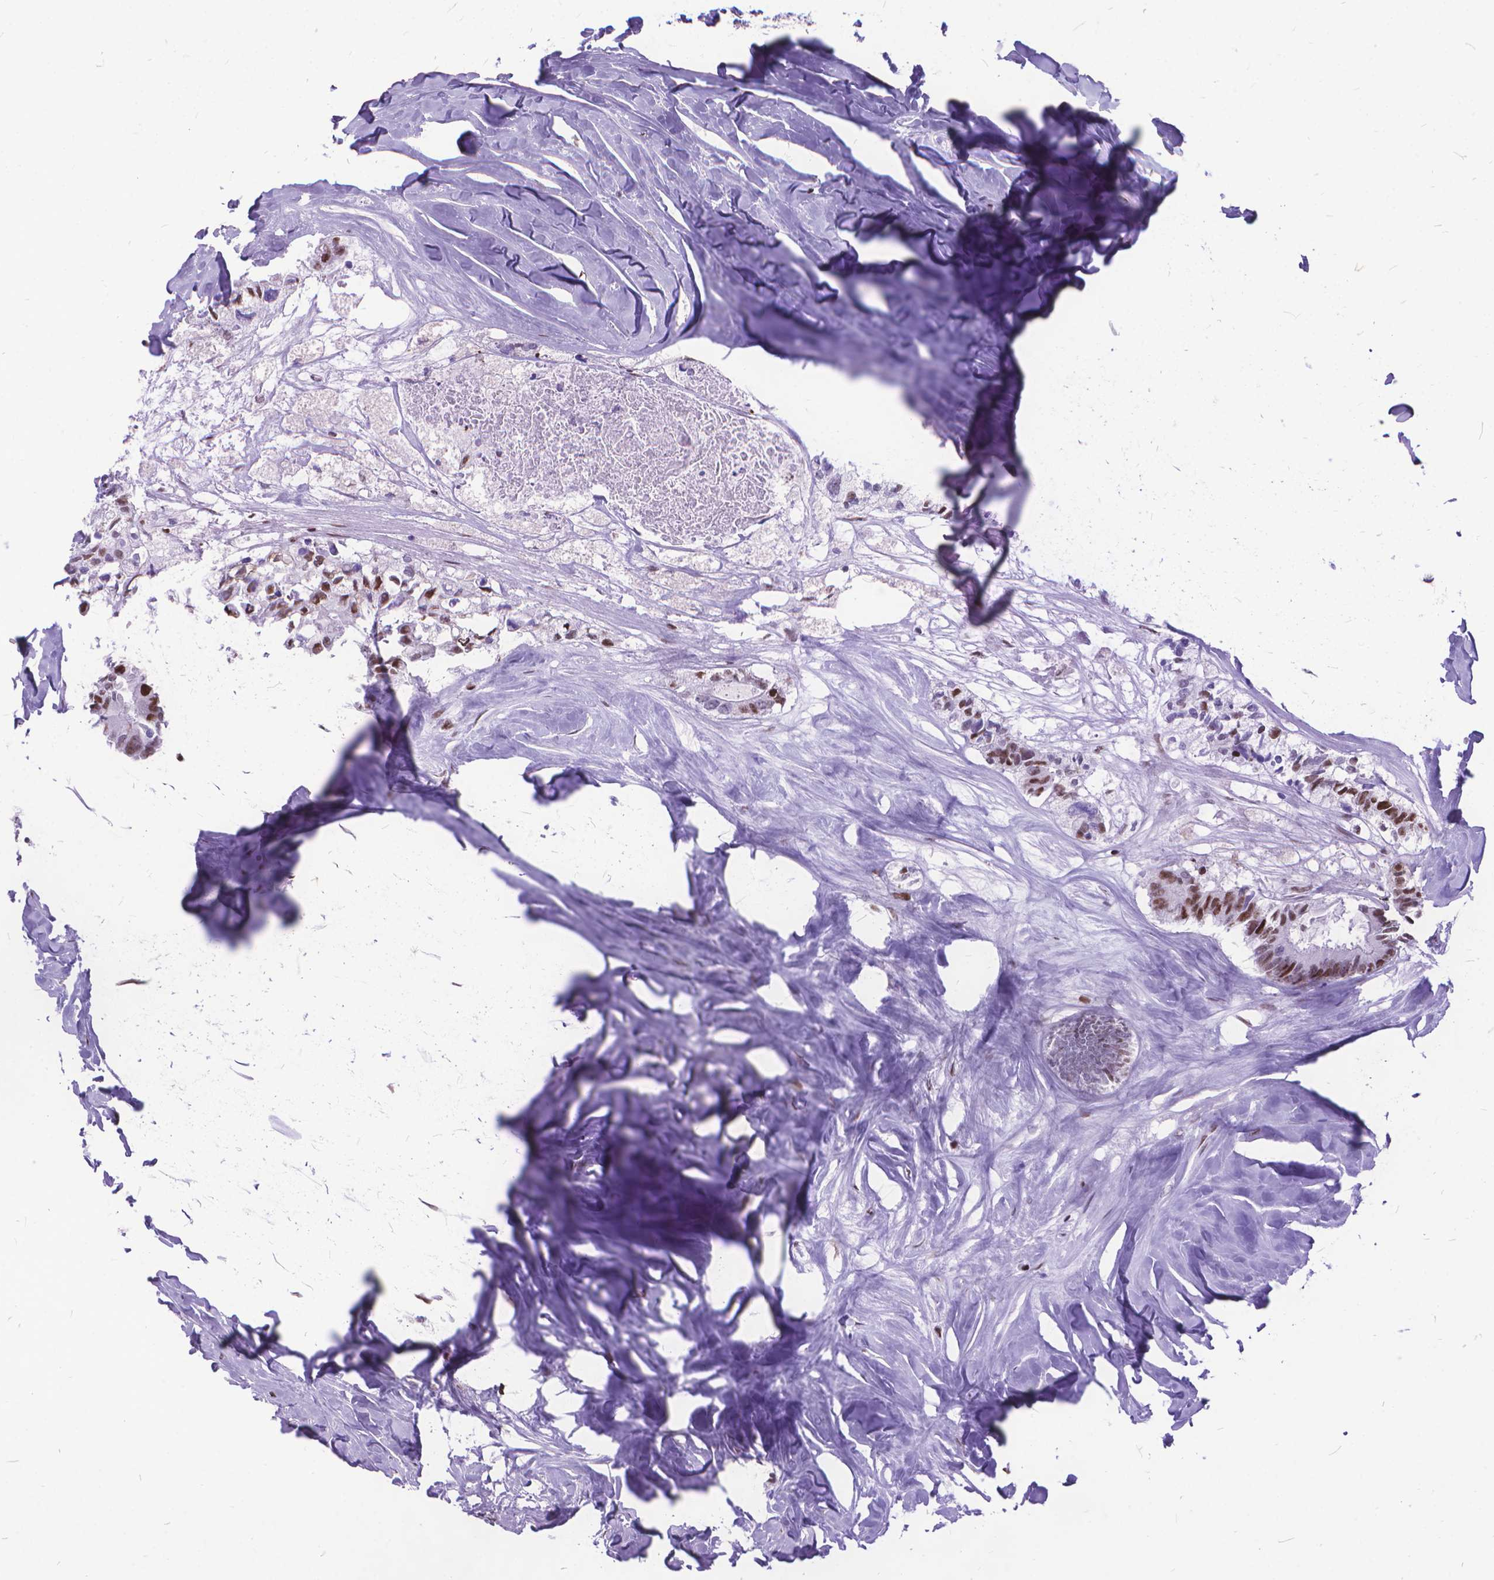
{"staining": {"intensity": "strong", "quantity": "25%-75%", "location": "nuclear"}, "tissue": "colorectal cancer", "cell_type": "Tumor cells", "image_type": "cancer", "snomed": [{"axis": "morphology", "description": "Adenocarcinoma, NOS"}, {"axis": "topography", "description": "Colon"}, {"axis": "topography", "description": "Rectum"}], "caption": "A histopathology image of colorectal cancer stained for a protein displays strong nuclear brown staining in tumor cells.", "gene": "POLE4", "patient": {"sex": "male", "age": 57}}